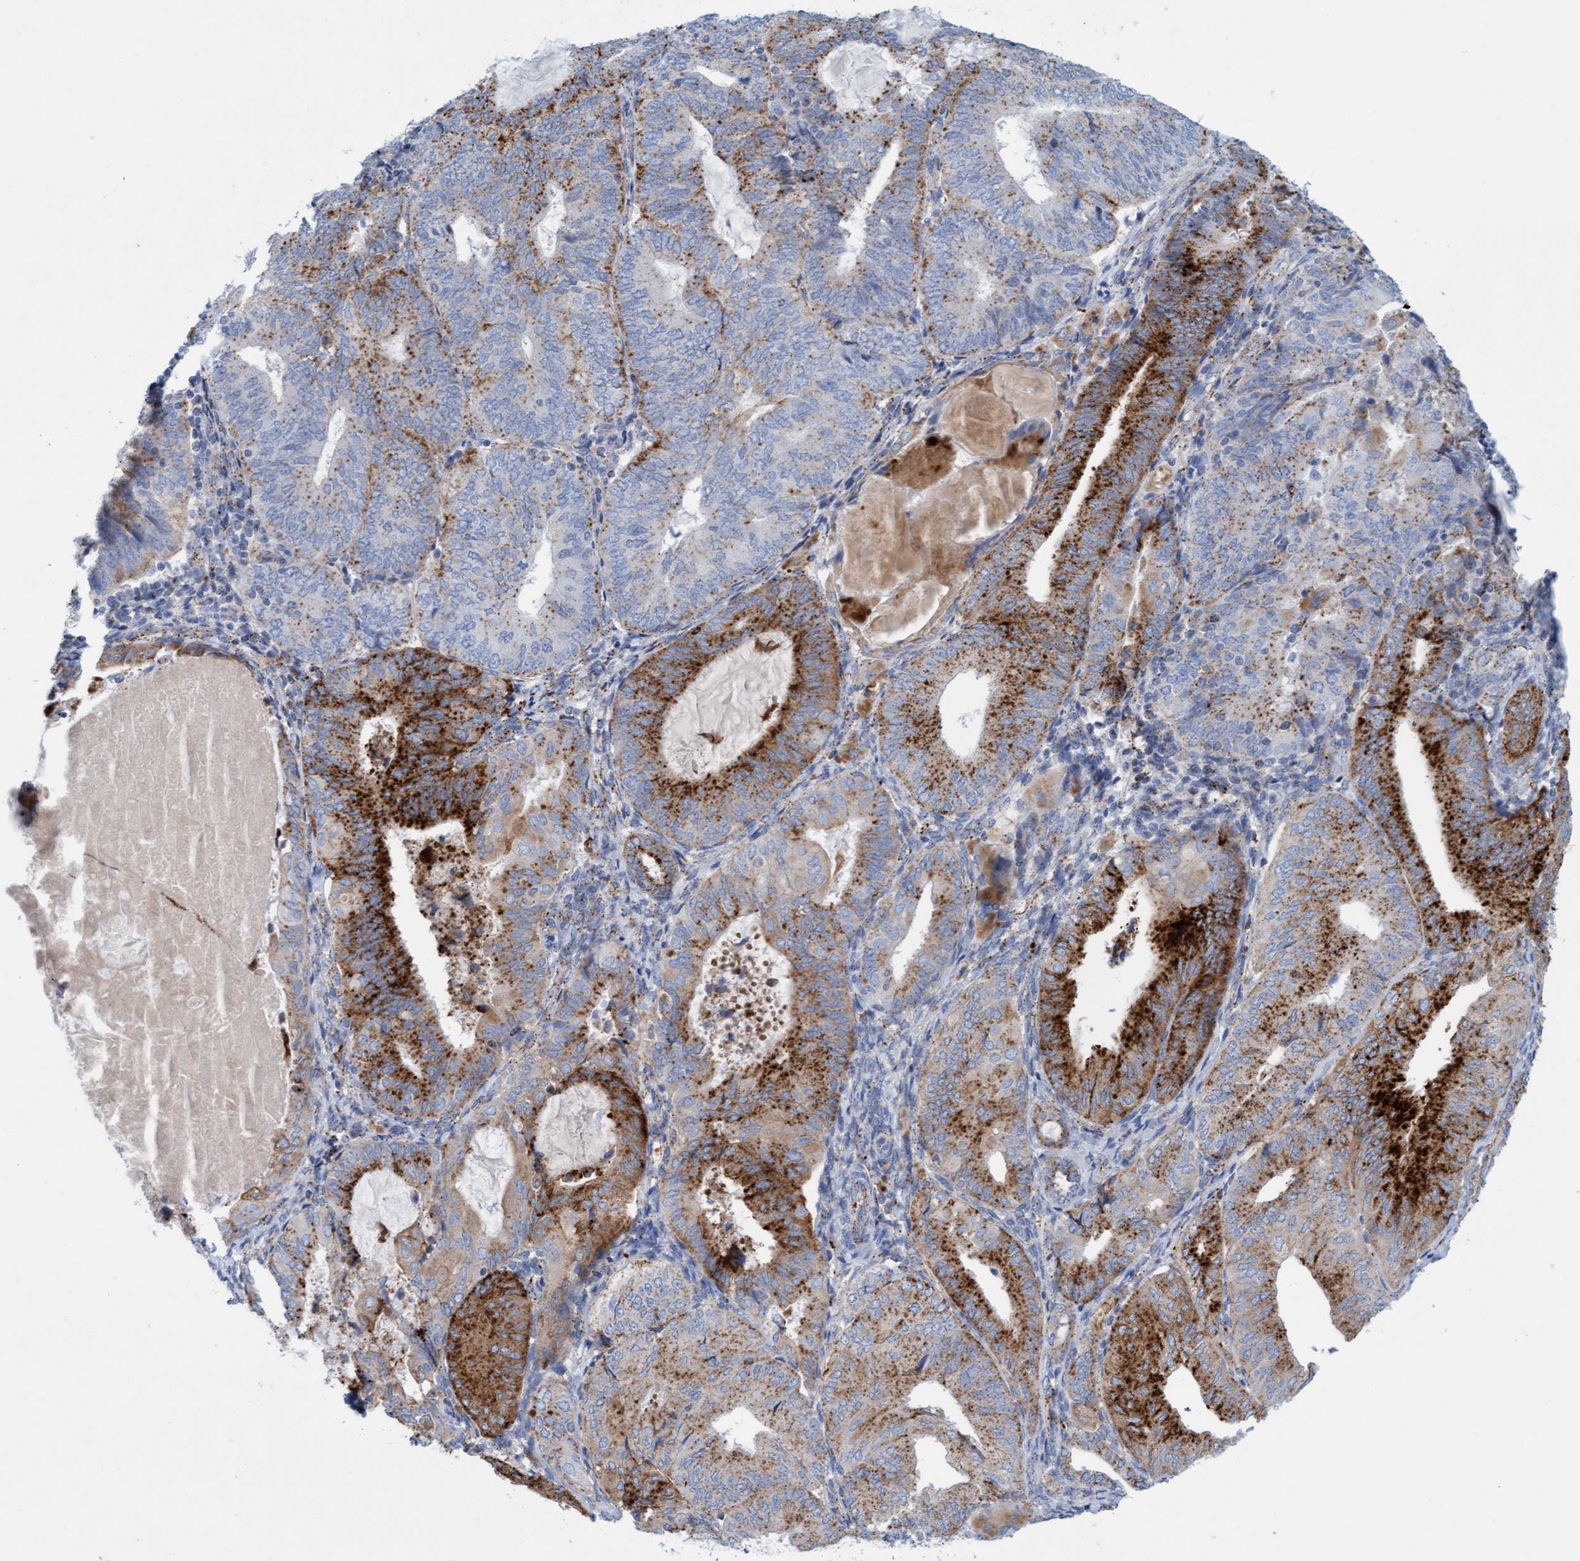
{"staining": {"intensity": "strong", "quantity": ">75%", "location": "cytoplasmic/membranous"}, "tissue": "endometrial cancer", "cell_type": "Tumor cells", "image_type": "cancer", "snomed": [{"axis": "morphology", "description": "Adenocarcinoma, NOS"}, {"axis": "topography", "description": "Endometrium"}], "caption": "Endometrial adenocarcinoma stained with a brown dye displays strong cytoplasmic/membranous positive staining in about >75% of tumor cells.", "gene": "SGSH", "patient": {"sex": "female", "age": 81}}